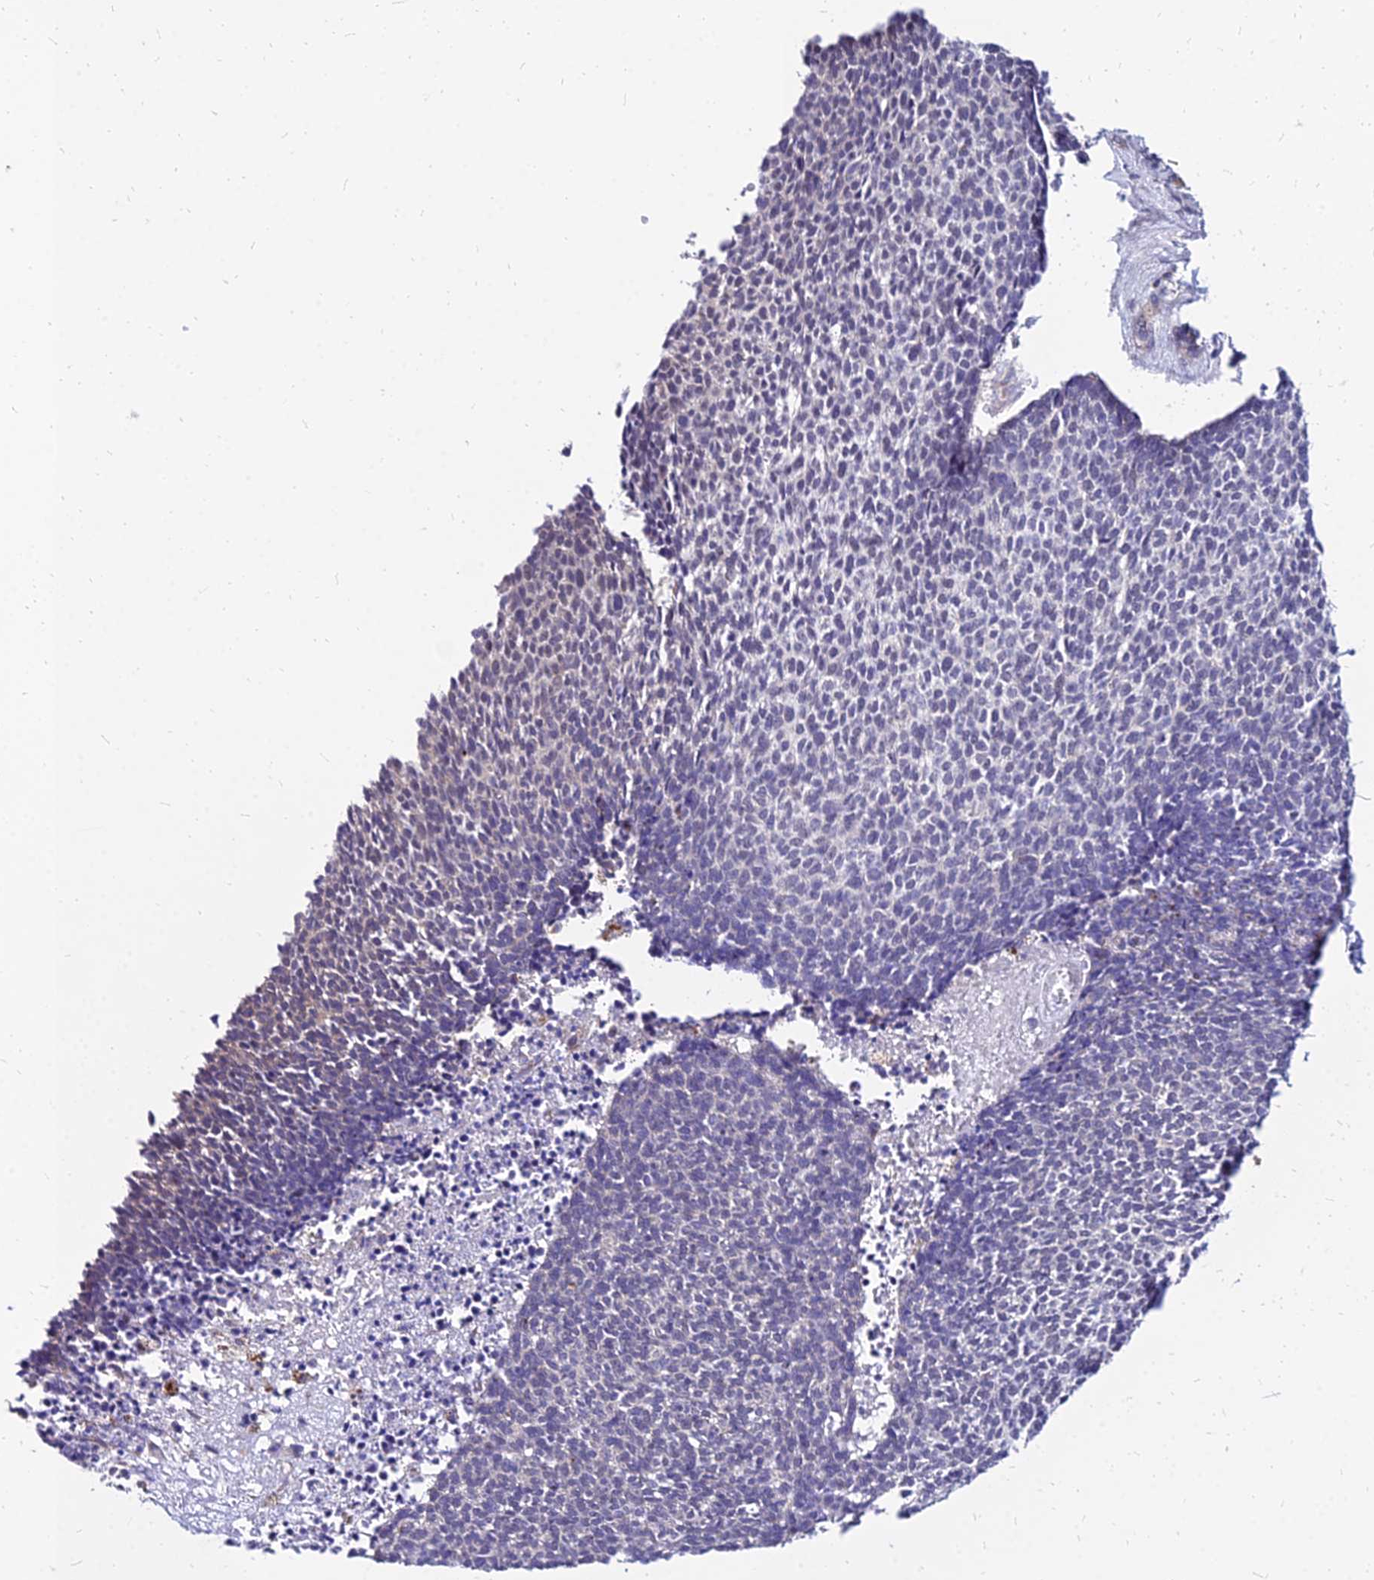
{"staining": {"intensity": "negative", "quantity": "none", "location": "none"}, "tissue": "skin cancer", "cell_type": "Tumor cells", "image_type": "cancer", "snomed": [{"axis": "morphology", "description": "Basal cell carcinoma"}, {"axis": "topography", "description": "Skin"}], "caption": "The micrograph demonstrates no significant staining in tumor cells of basal cell carcinoma (skin). (Immunohistochemistry (ihc), brightfield microscopy, high magnification).", "gene": "YEATS2", "patient": {"sex": "female", "age": 84}}